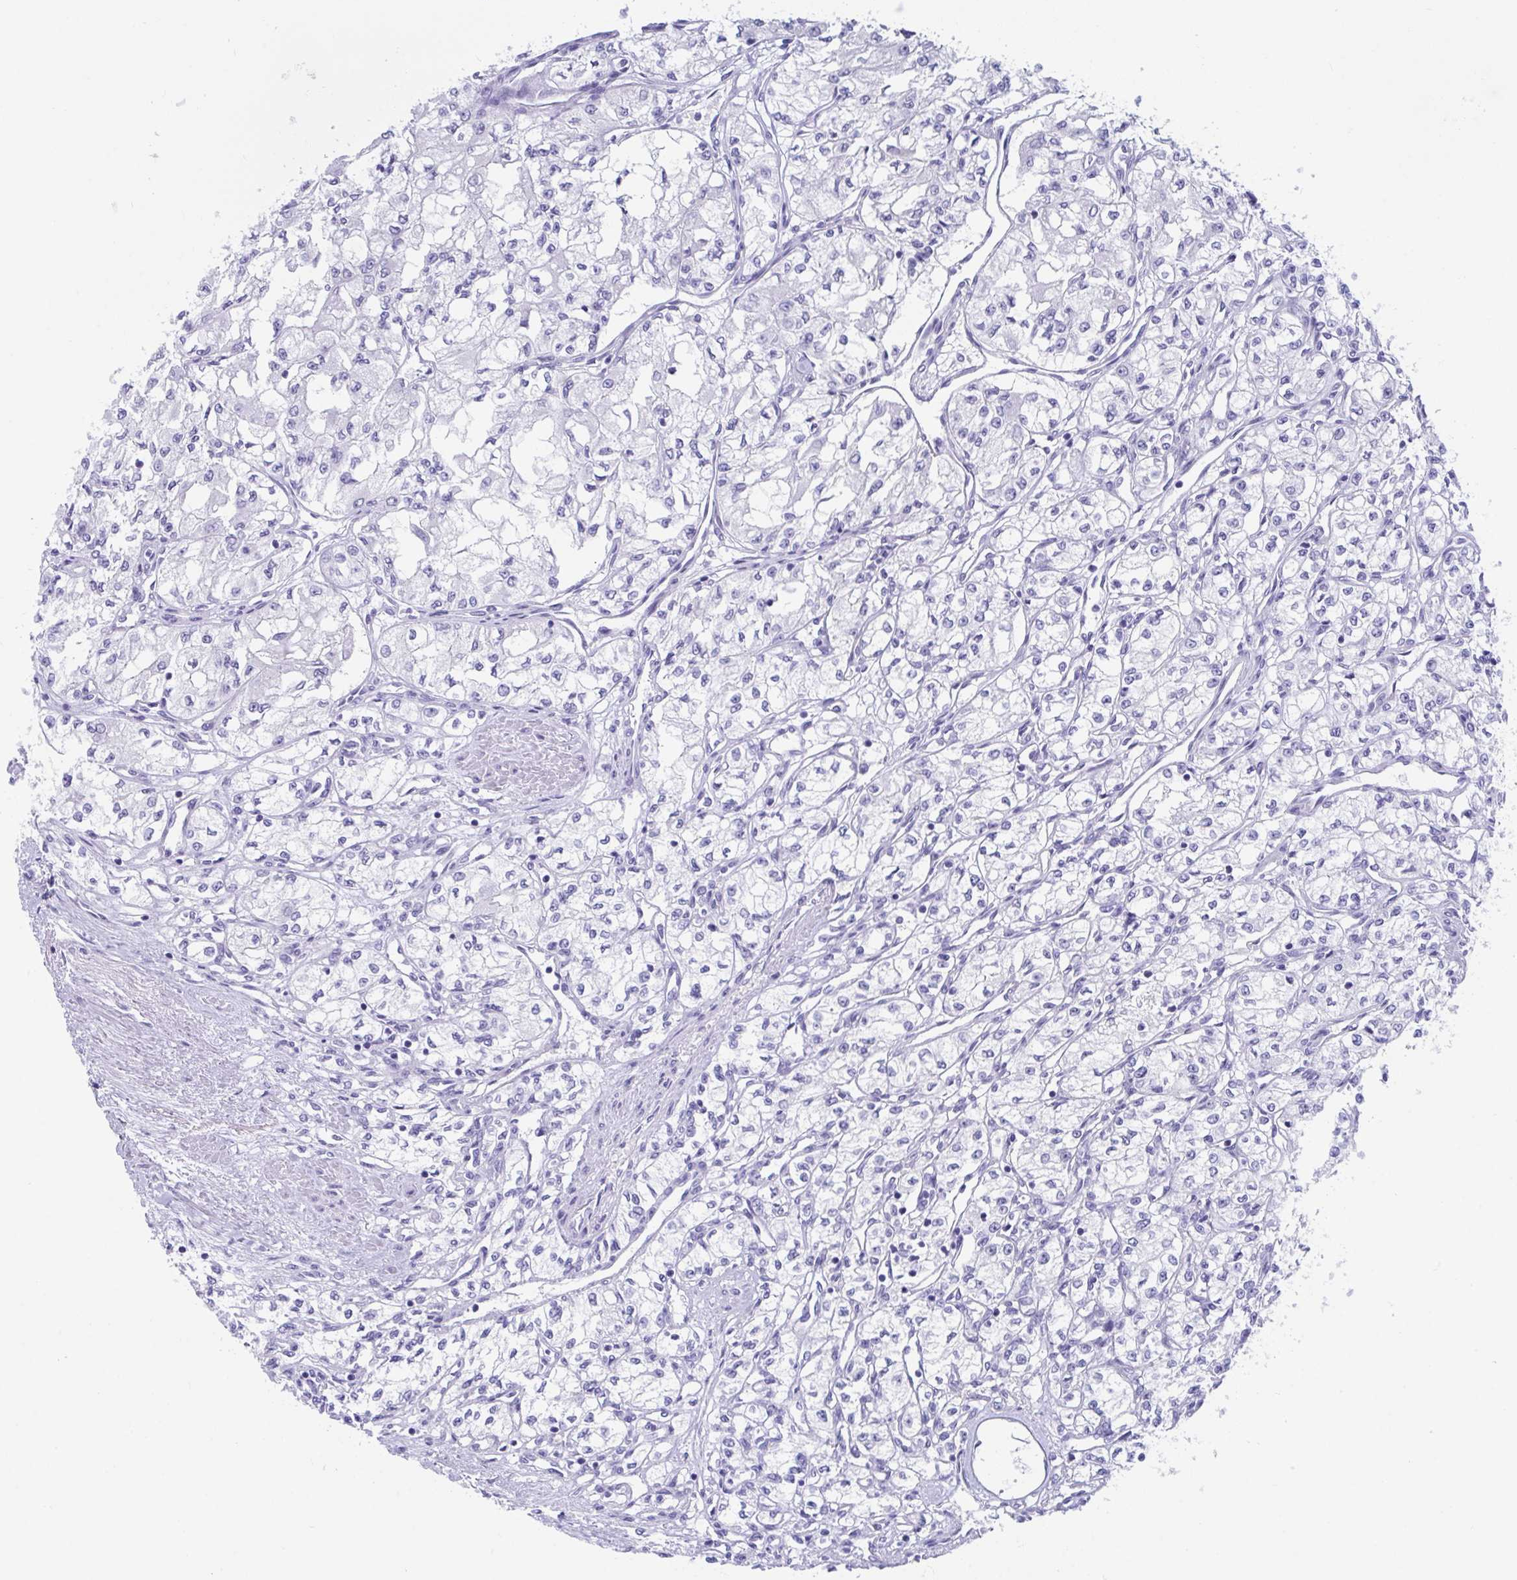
{"staining": {"intensity": "negative", "quantity": "none", "location": "none"}, "tissue": "renal cancer", "cell_type": "Tumor cells", "image_type": "cancer", "snomed": [{"axis": "morphology", "description": "Adenocarcinoma, NOS"}, {"axis": "topography", "description": "Kidney"}], "caption": "Renal cancer (adenocarcinoma) was stained to show a protein in brown. There is no significant staining in tumor cells.", "gene": "TTC30B", "patient": {"sex": "male", "age": 59}}